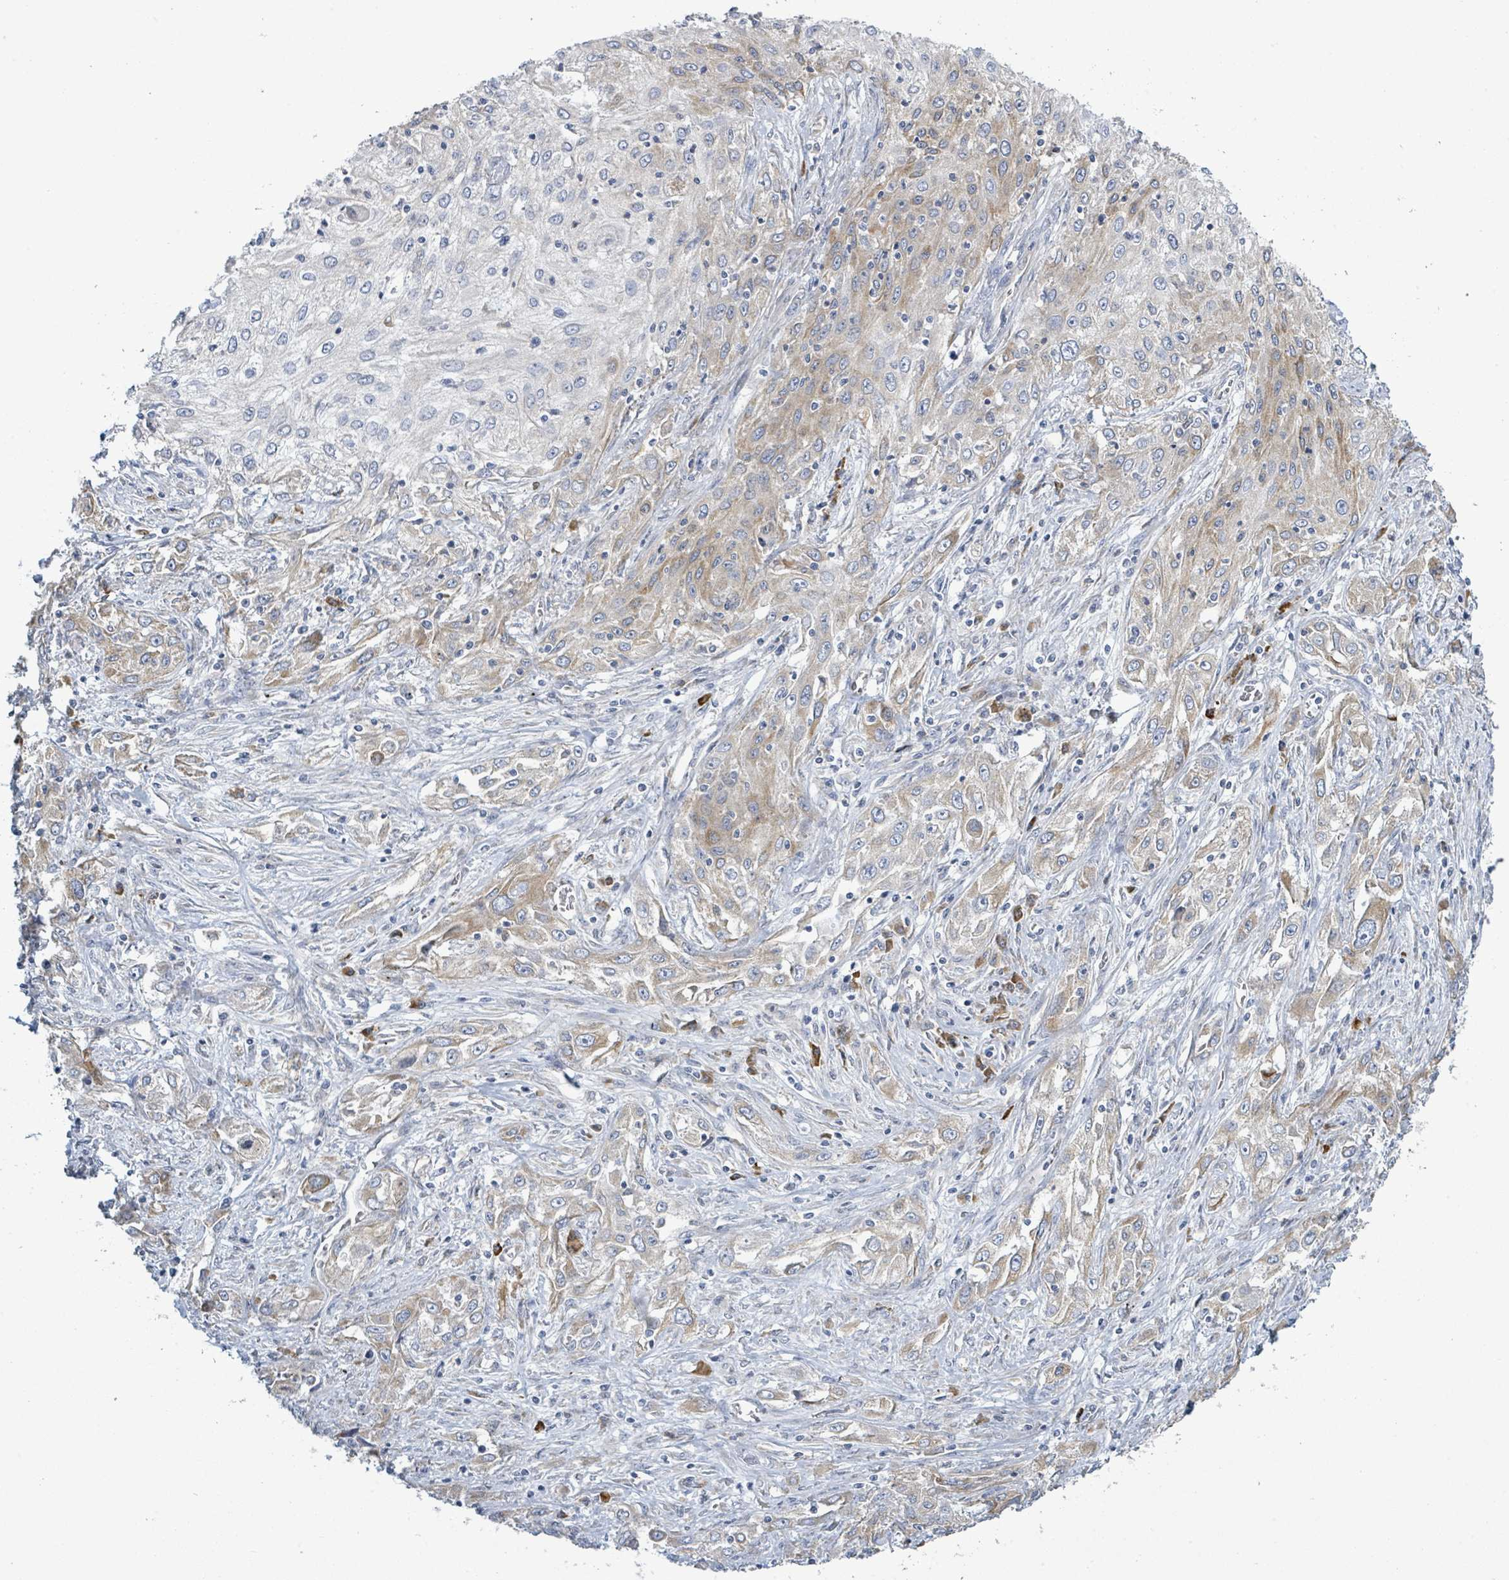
{"staining": {"intensity": "moderate", "quantity": "<25%", "location": "cytoplasmic/membranous"}, "tissue": "lung cancer", "cell_type": "Tumor cells", "image_type": "cancer", "snomed": [{"axis": "morphology", "description": "Squamous cell carcinoma, NOS"}, {"axis": "topography", "description": "Lung"}], "caption": "Protein analysis of lung cancer tissue reveals moderate cytoplasmic/membranous positivity in approximately <25% of tumor cells.", "gene": "SIRPB1", "patient": {"sex": "female", "age": 69}}